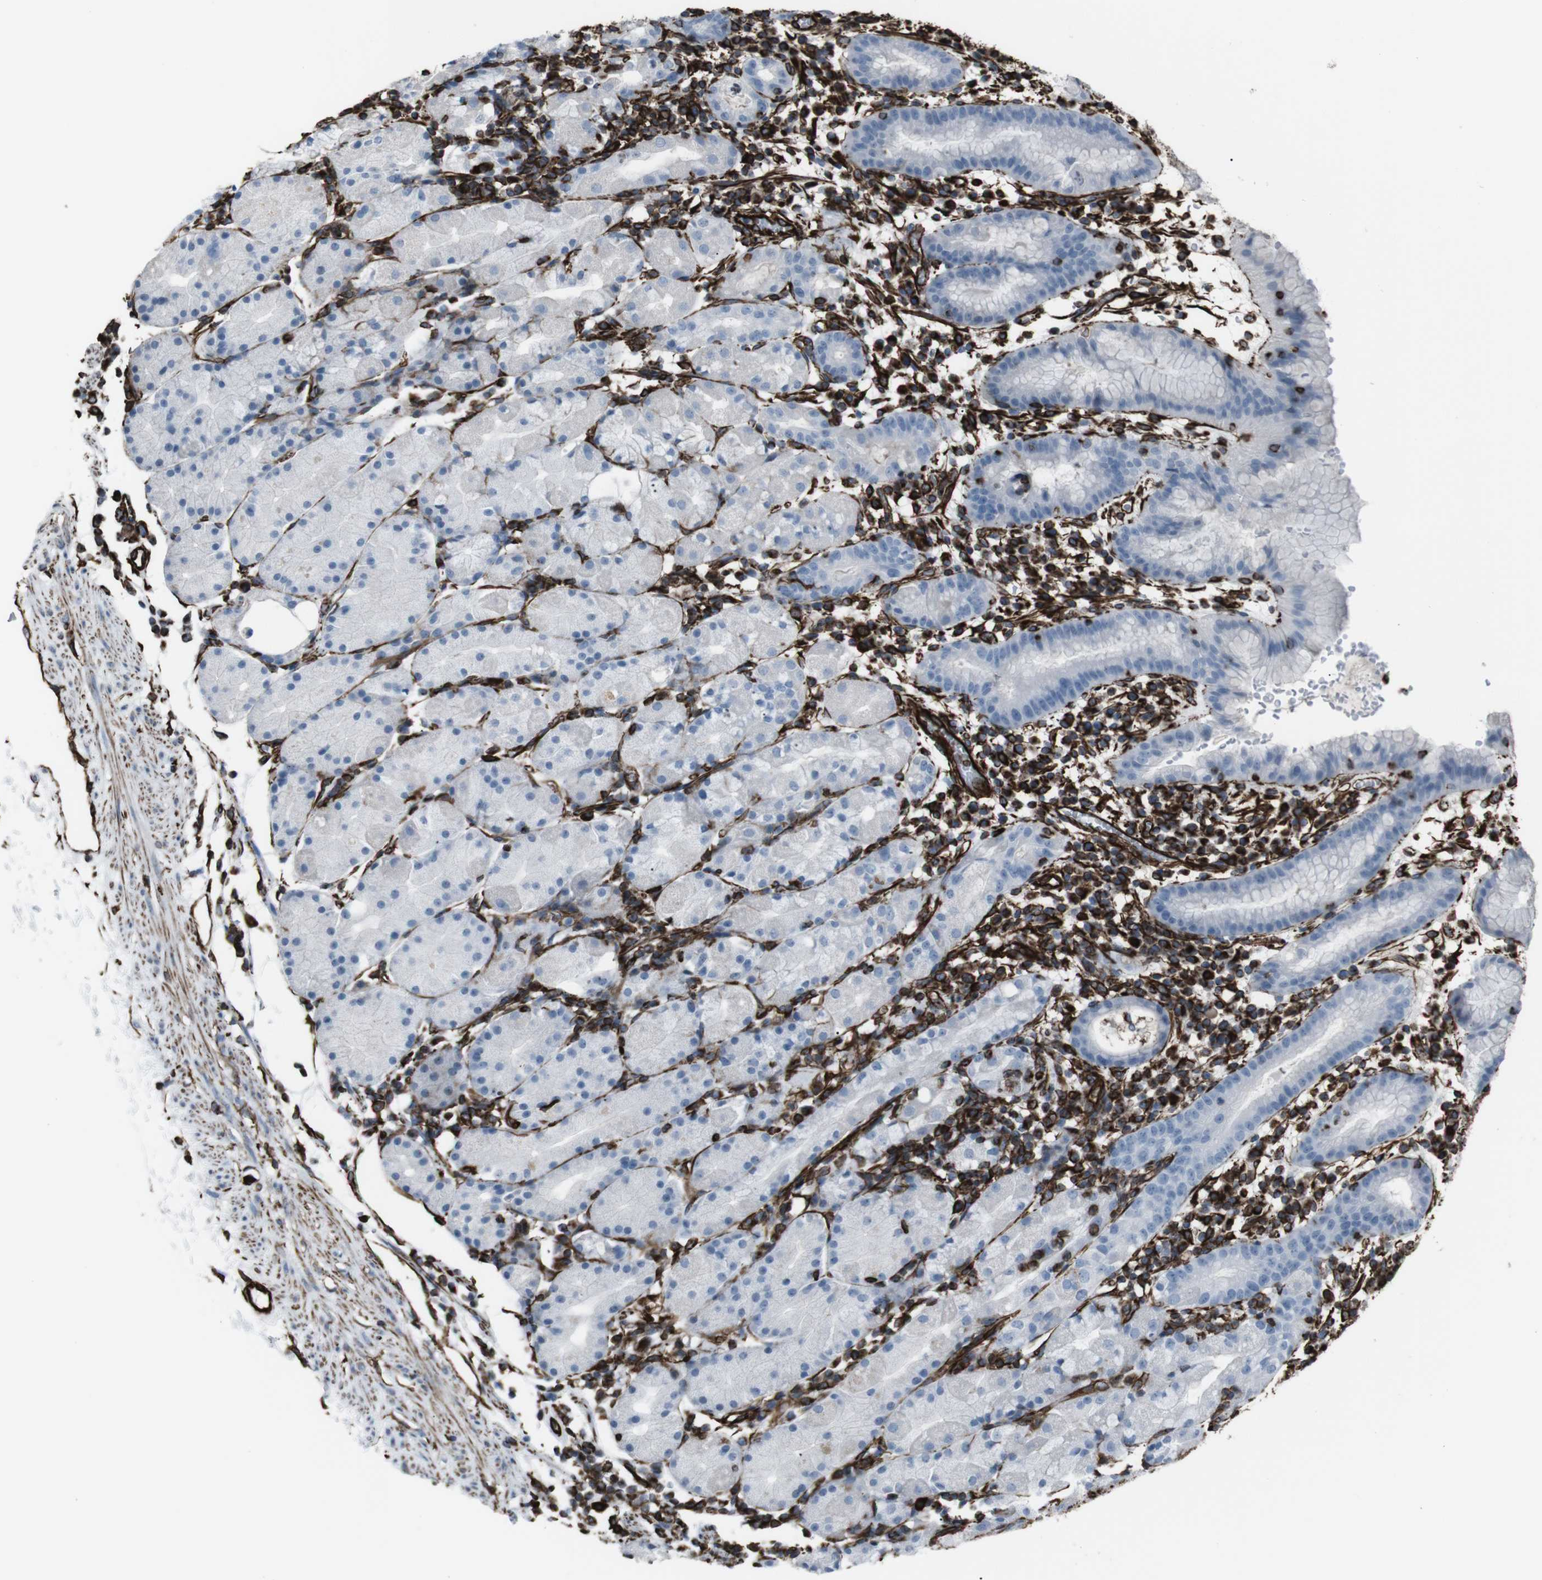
{"staining": {"intensity": "negative", "quantity": "none", "location": "none"}, "tissue": "stomach", "cell_type": "Glandular cells", "image_type": "normal", "snomed": [{"axis": "morphology", "description": "Normal tissue, NOS"}, {"axis": "topography", "description": "Stomach"}, {"axis": "topography", "description": "Stomach, lower"}], "caption": "The photomicrograph demonstrates no staining of glandular cells in normal stomach.", "gene": "ZDHHC6", "patient": {"sex": "female", "age": 75}}